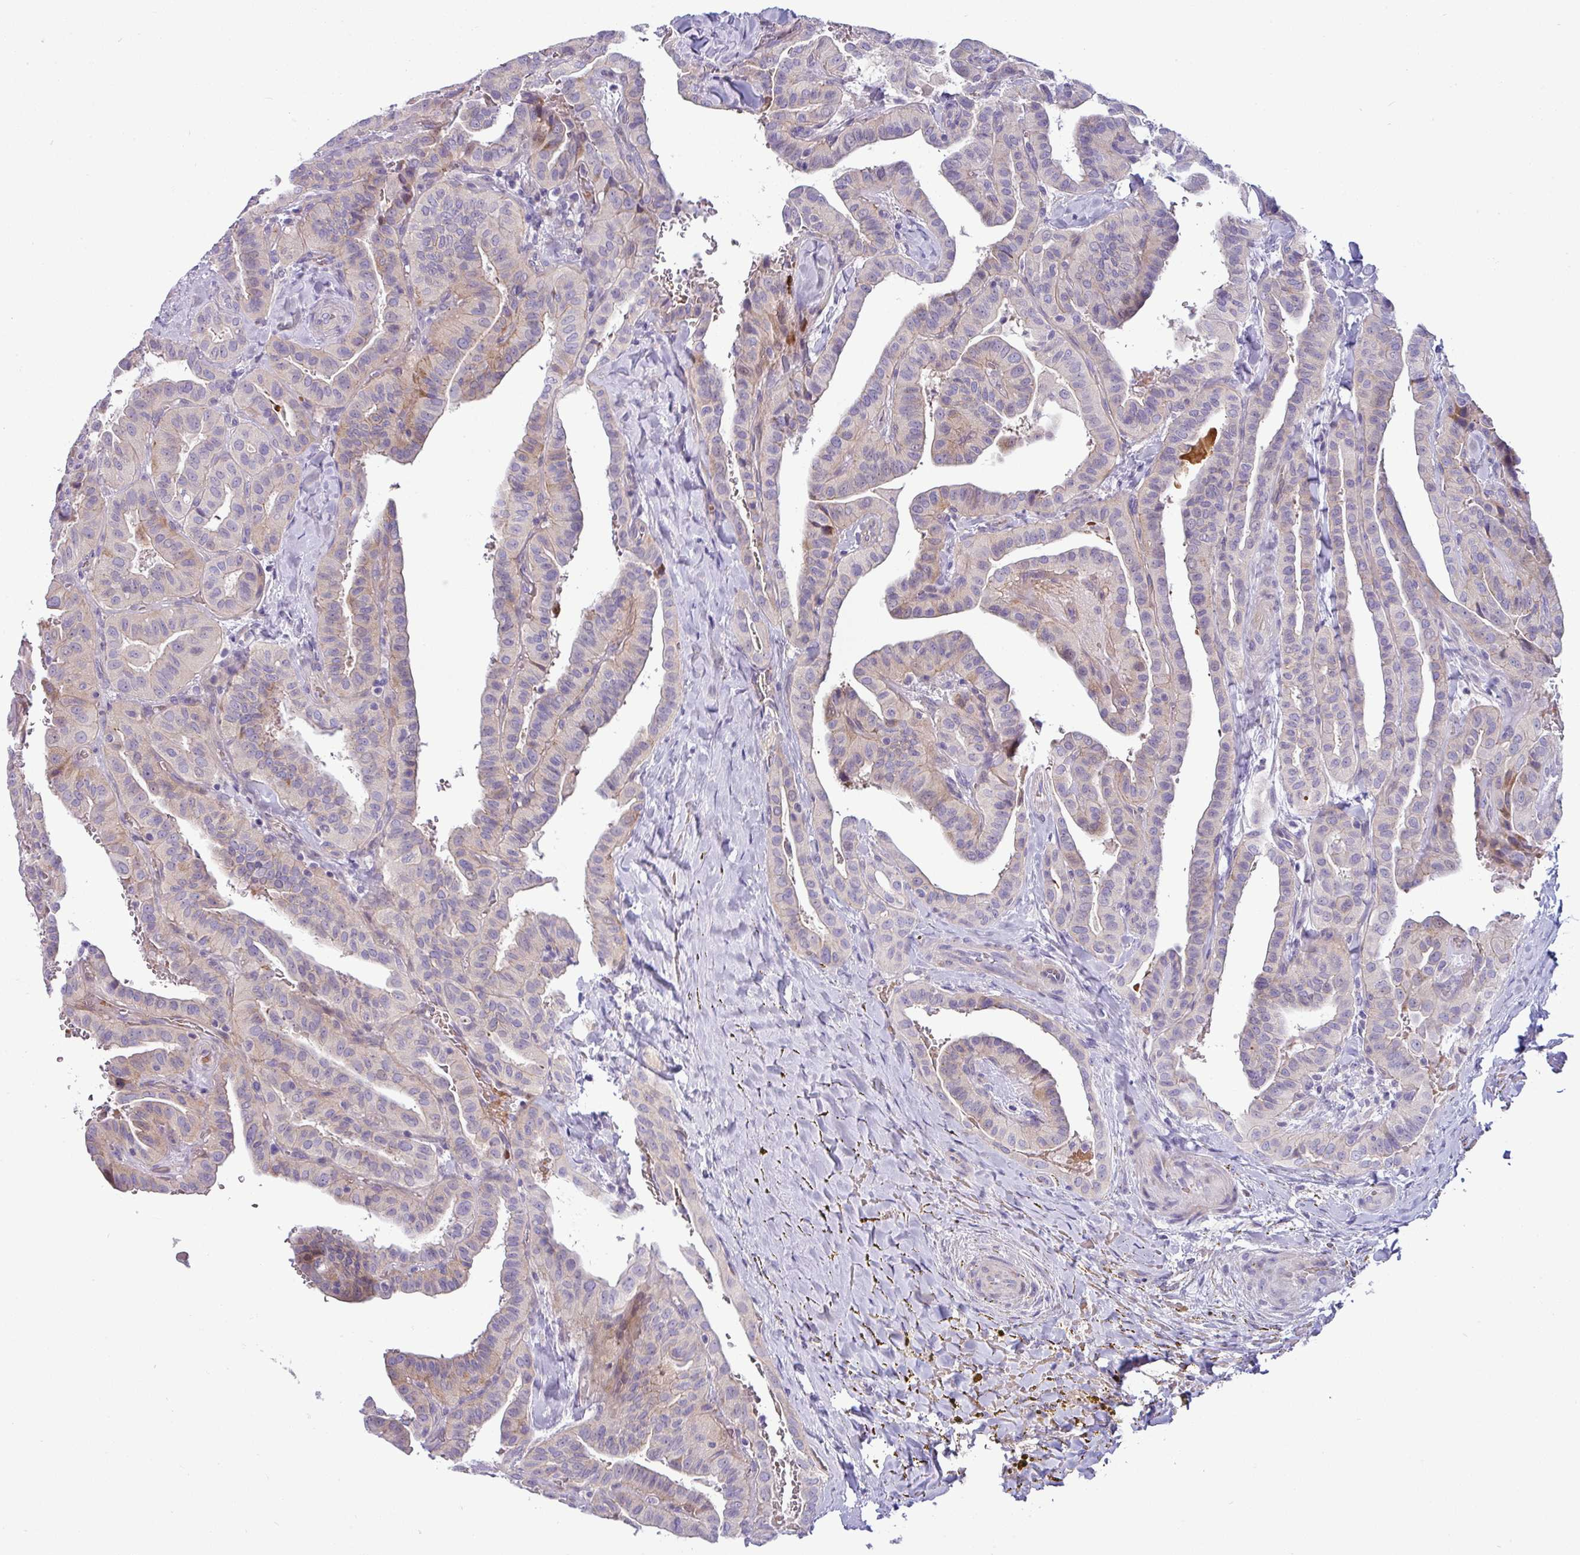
{"staining": {"intensity": "weak", "quantity": "<25%", "location": "cytoplasmic/membranous"}, "tissue": "thyroid cancer", "cell_type": "Tumor cells", "image_type": "cancer", "snomed": [{"axis": "morphology", "description": "Papillary adenocarcinoma, NOS"}, {"axis": "topography", "description": "Thyroid gland"}], "caption": "An immunohistochemistry (IHC) micrograph of papillary adenocarcinoma (thyroid) is shown. There is no staining in tumor cells of papillary adenocarcinoma (thyroid).", "gene": "ACAP3", "patient": {"sex": "male", "age": 77}}